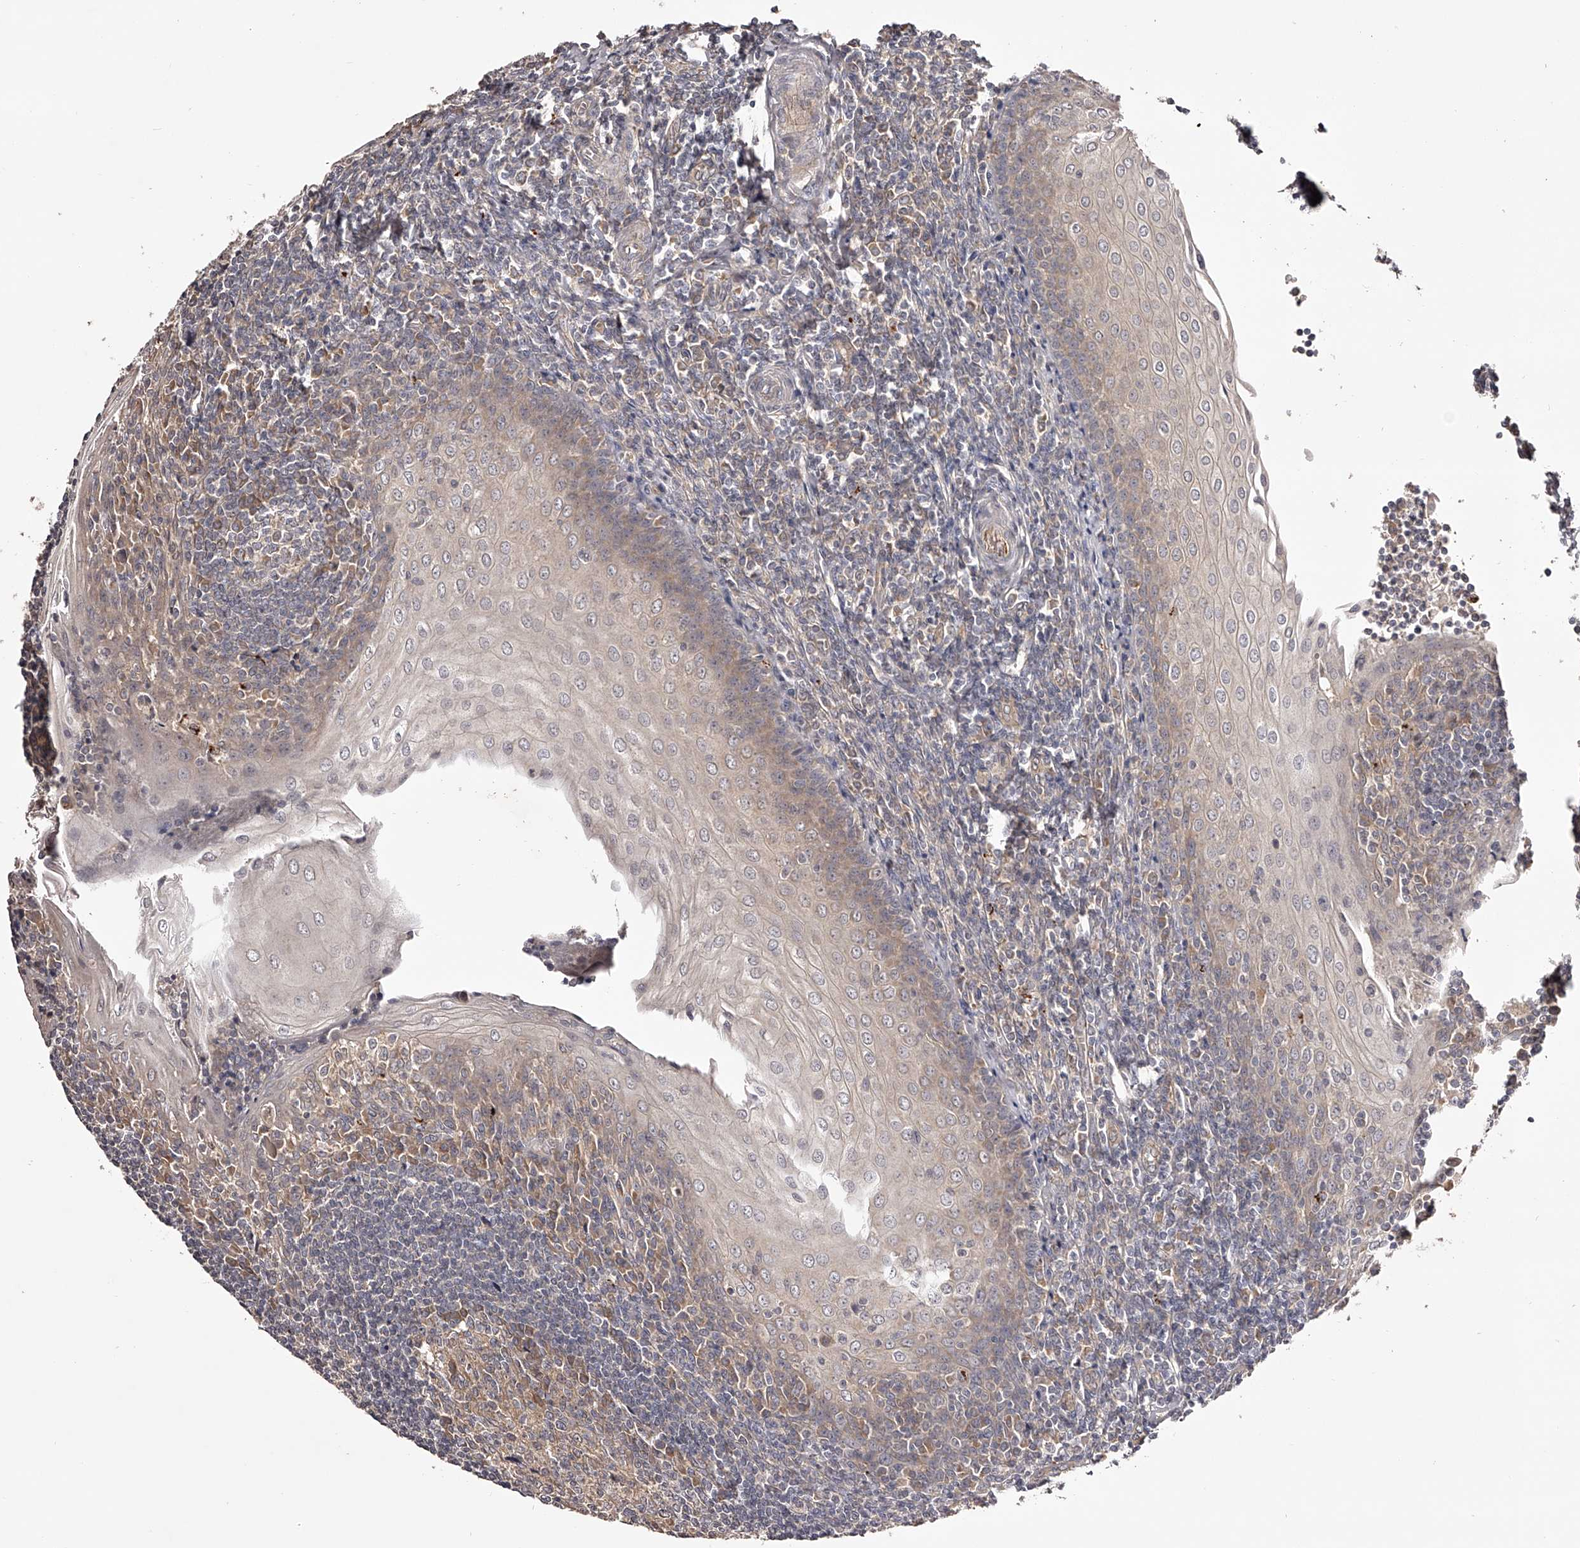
{"staining": {"intensity": "weak", "quantity": "<25%", "location": "cytoplasmic/membranous"}, "tissue": "tonsil", "cell_type": "Germinal center cells", "image_type": "normal", "snomed": [{"axis": "morphology", "description": "Normal tissue, NOS"}, {"axis": "topography", "description": "Tonsil"}], "caption": "Immunohistochemistry (IHC) of normal tonsil reveals no positivity in germinal center cells. (Stains: DAB immunohistochemistry (IHC) with hematoxylin counter stain, Microscopy: brightfield microscopy at high magnification).", "gene": "ODF2L", "patient": {"sex": "male", "age": 27}}